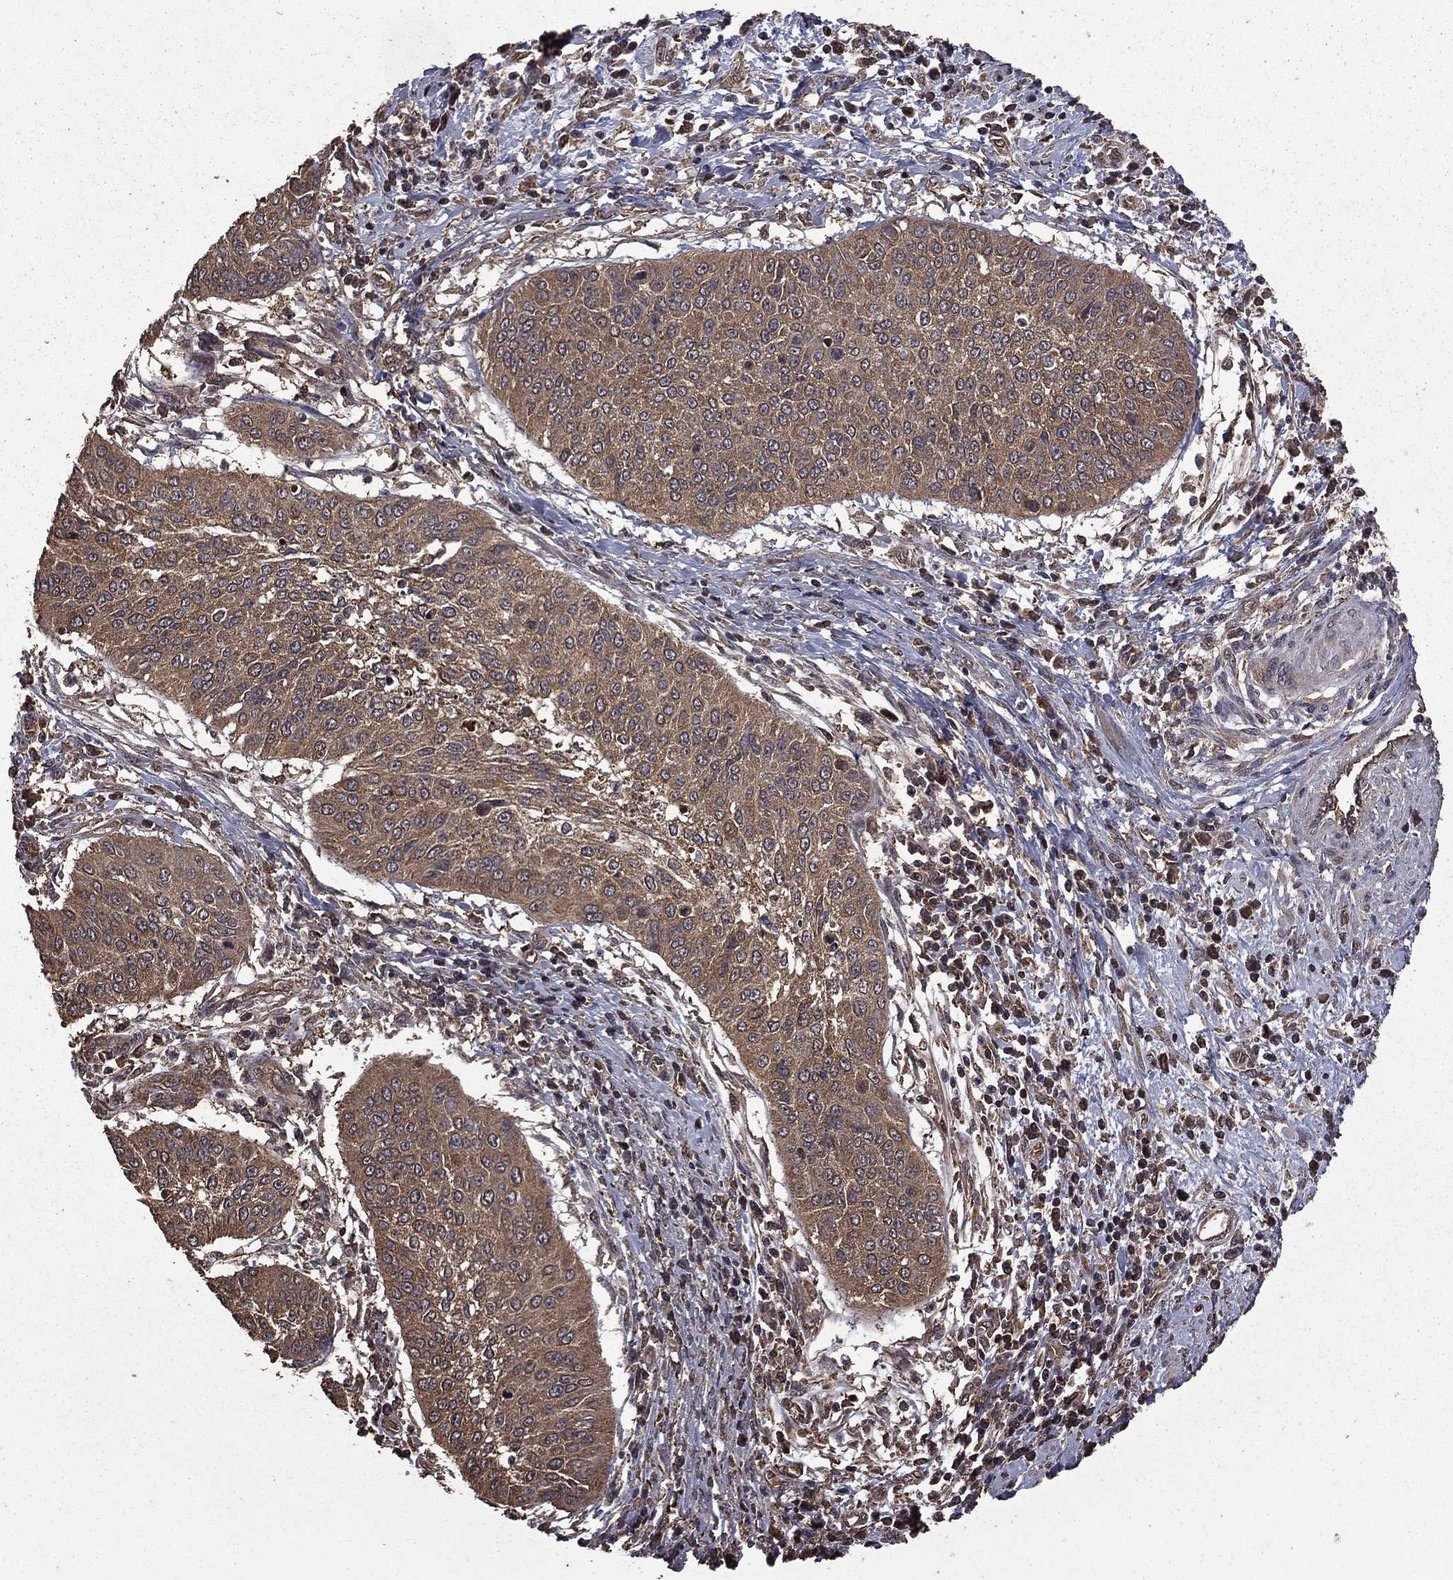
{"staining": {"intensity": "weak", "quantity": ">75%", "location": "cytoplasmic/membranous"}, "tissue": "cervical cancer", "cell_type": "Tumor cells", "image_type": "cancer", "snomed": [{"axis": "morphology", "description": "Normal tissue, NOS"}, {"axis": "morphology", "description": "Squamous cell carcinoma, NOS"}, {"axis": "topography", "description": "Cervix"}], "caption": "Cervical cancer tissue shows weak cytoplasmic/membranous positivity in about >75% of tumor cells (DAB (3,3'-diaminobenzidine) = brown stain, brightfield microscopy at high magnification).", "gene": "BIRC6", "patient": {"sex": "female", "age": 39}}